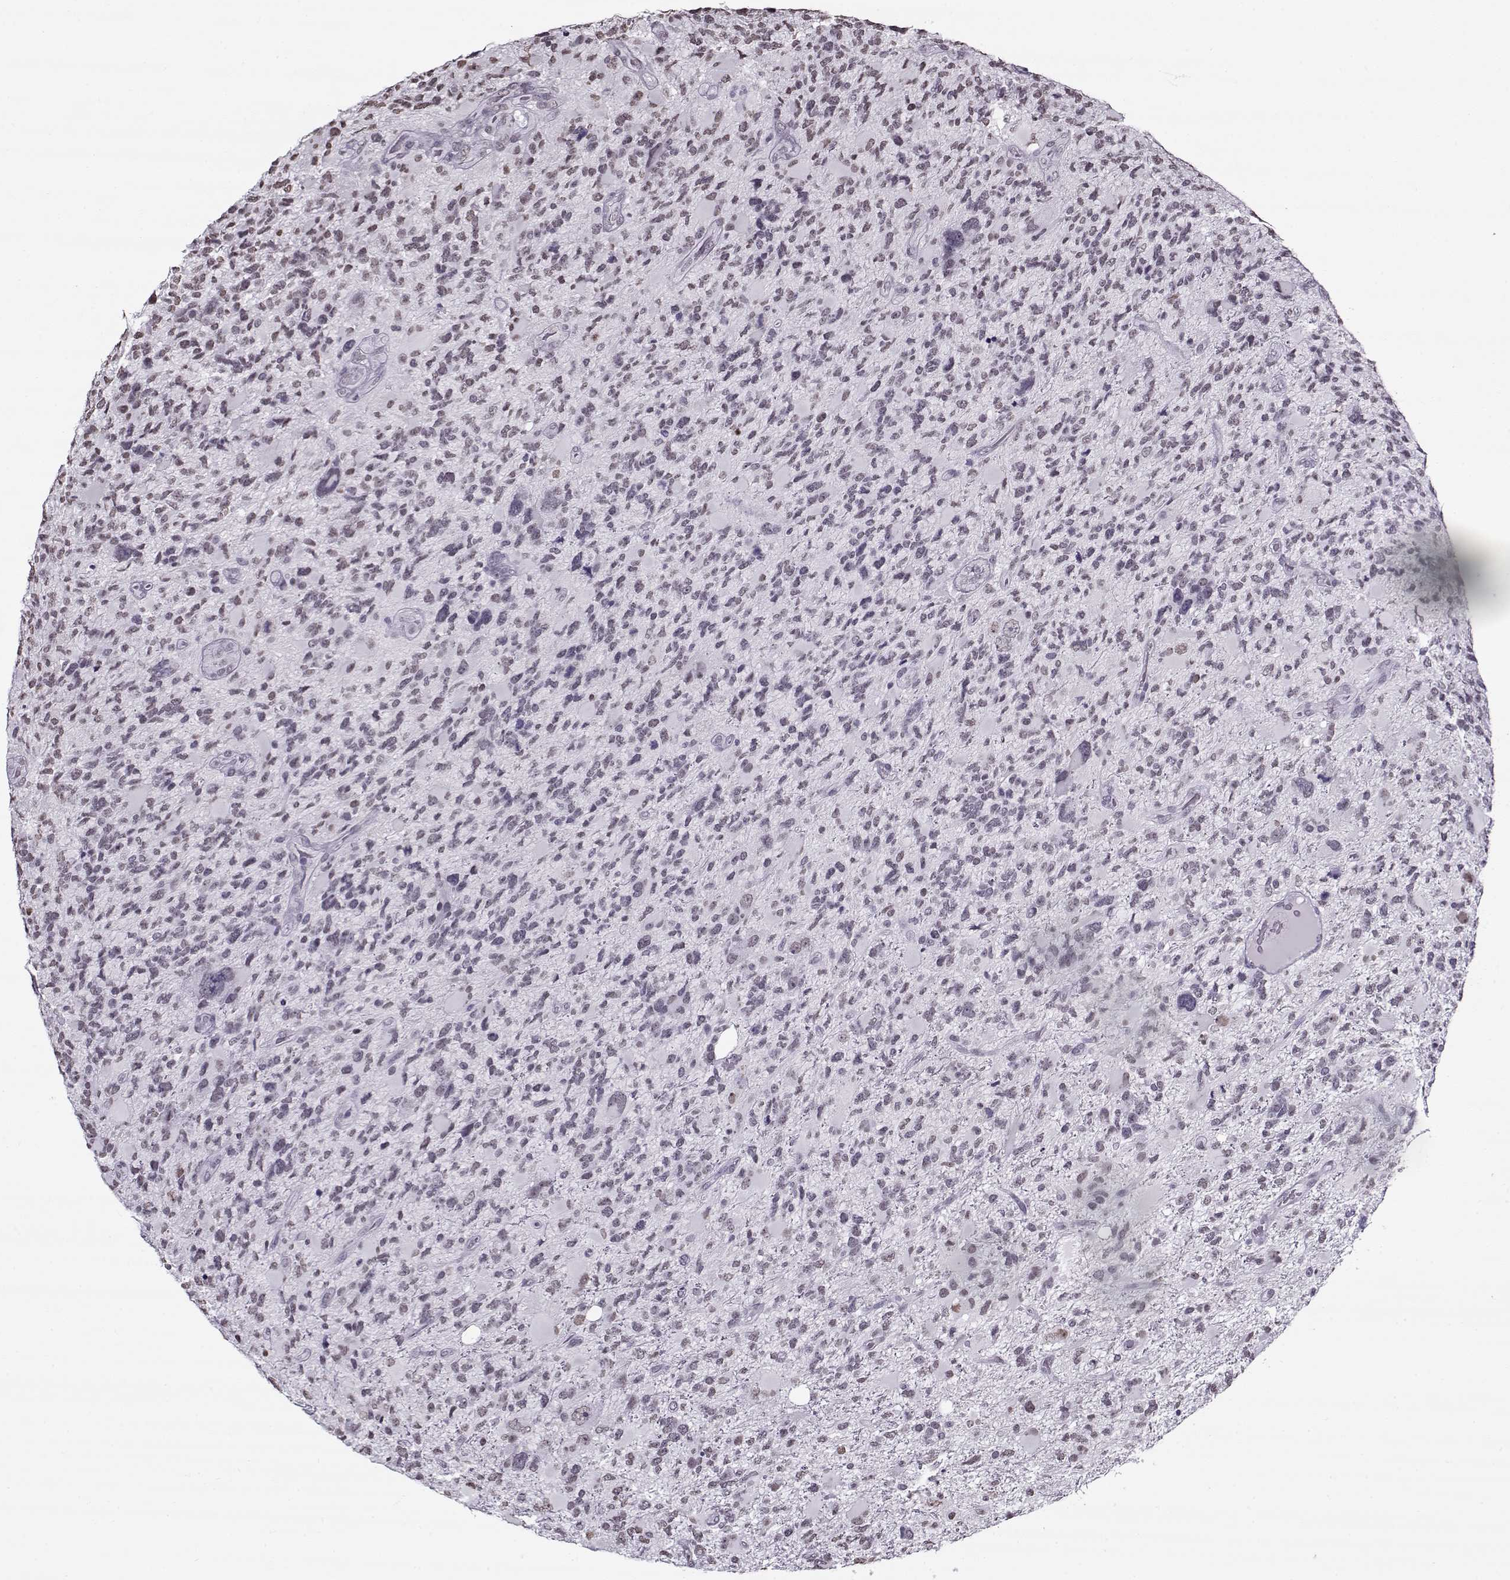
{"staining": {"intensity": "negative", "quantity": "none", "location": "none"}, "tissue": "glioma", "cell_type": "Tumor cells", "image_type": "cancer", "snomed": [{"axis": "morphology", "description": "Glioma, malignant, High grade"}, {"axis": "topography", "description": "Brain"}], "caption": "Immunohistochemistry (IHC) of human malignant glioma (high-grade) exhibits no staining in tumor cells.", "gene": "PRMT8", "patient": {"sex": "female", "age": 71}}